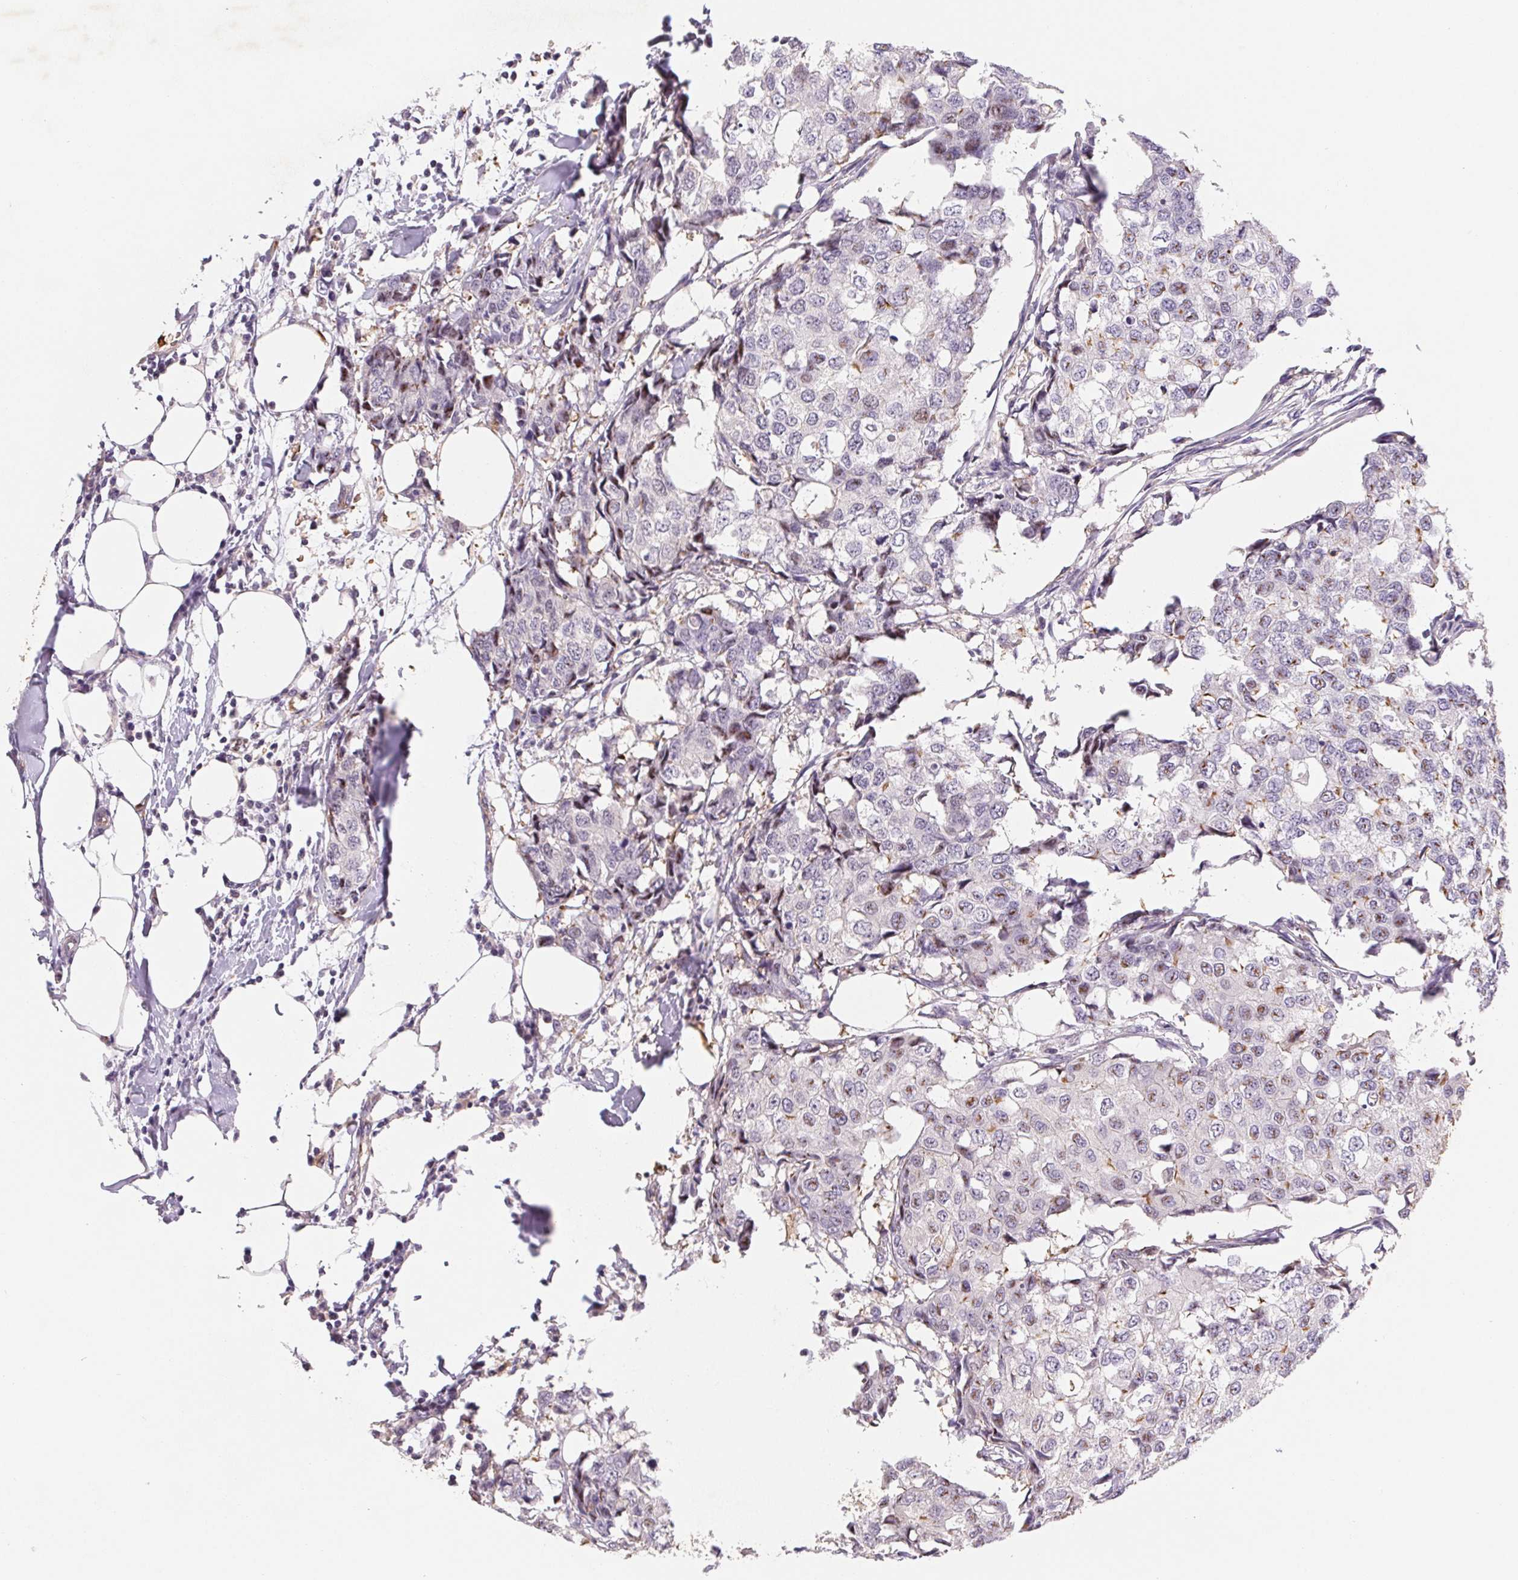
{"staining": {"intensity": "negative", "quantity": "none", "location": "none"}, "tissue": "breast cancer", "cell_type": "Tumor cells", "image_type": "cancer", "snomed": [{"axis": "morphology", "description": "Duct carcinoma"}, {"axis": "topography", "description": "Breast"}], "caption": "This is an immunohistochemistry micrograph of breast invasive ductal carcinoma. There is no staining in tumor cells.", "gene": "ANKRD13B", "patient": {"sex": "female", "age": 27}}